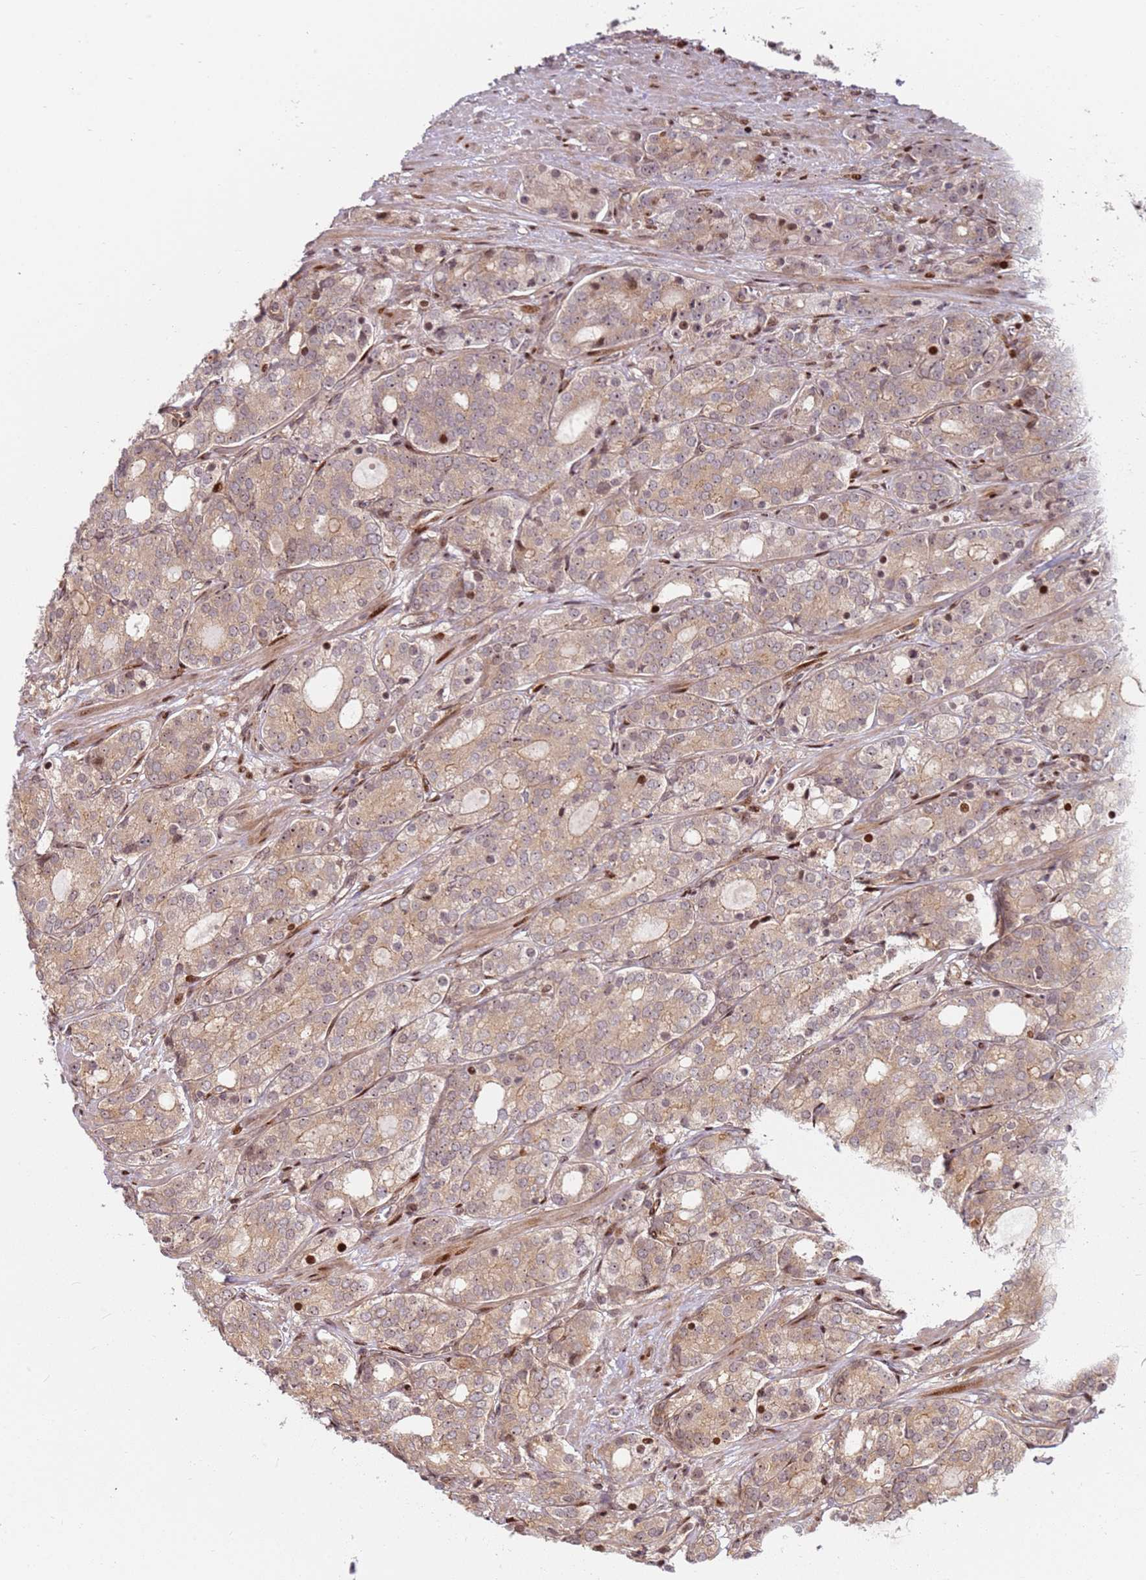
{"staining": {"intensity": "weak", "quantity": "25%-75%", "location": "cytoplasmic/membranous"}, "tissue": "prostate cancer", "cell_type": "Tumor cells", "image_type": "cancer", "snomed": [{"axis": "morphology", "description": "Adenocarcinoma, High grade"}, {"axis": "topography", "description": "Prostate"}], "caption": "A brown stain highlights weak cytoplasmic/membranous staining of a protein in human prostate cancer tumor cells.", "gene": "TMEM233", "patient": {"sex": "male", "age": 64}}